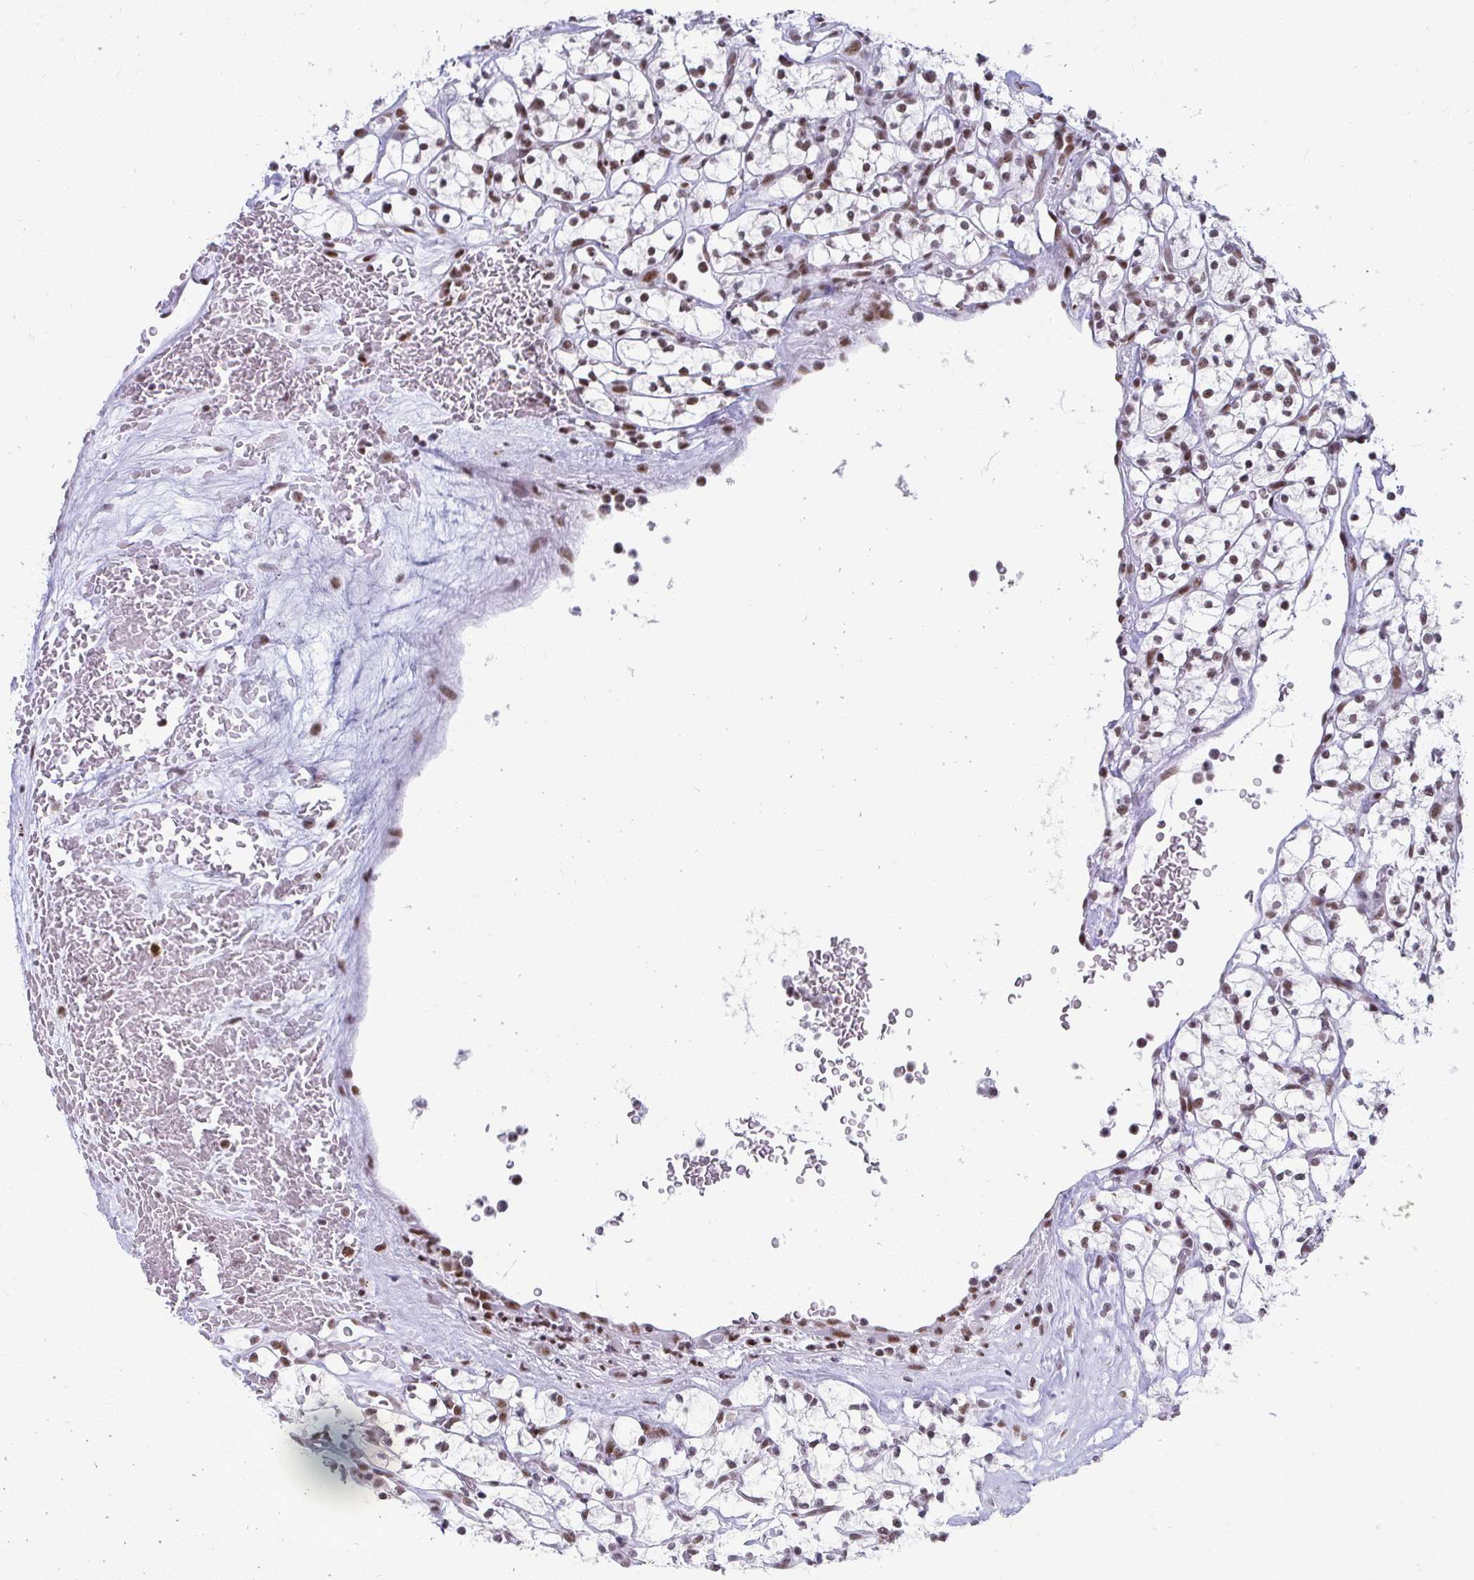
{"staining": {"intensity": "moderate", "quantity": ">75%", "location": "nuclear"}, "tissue": "renal cancer", "cell_type": "Tumor cells", "image_type": "cancer", "snomed": [{"axis": "morphology", "description": "Adenocarcinoma, NOS"}, {"axis": "topography", "description": "Kidney"}], "caption": "Immunohistochemistry histopathology image of neoplastic tissue: renal cancer stained using immunohistochemistry (IHC) shows medium levels of moderate protein expression localized specifically in the nuclear of tumor cells, appearing as a nuclear brown color.", "gene": "CREBBP", "patient": {"sex": "female", "age": 64}}